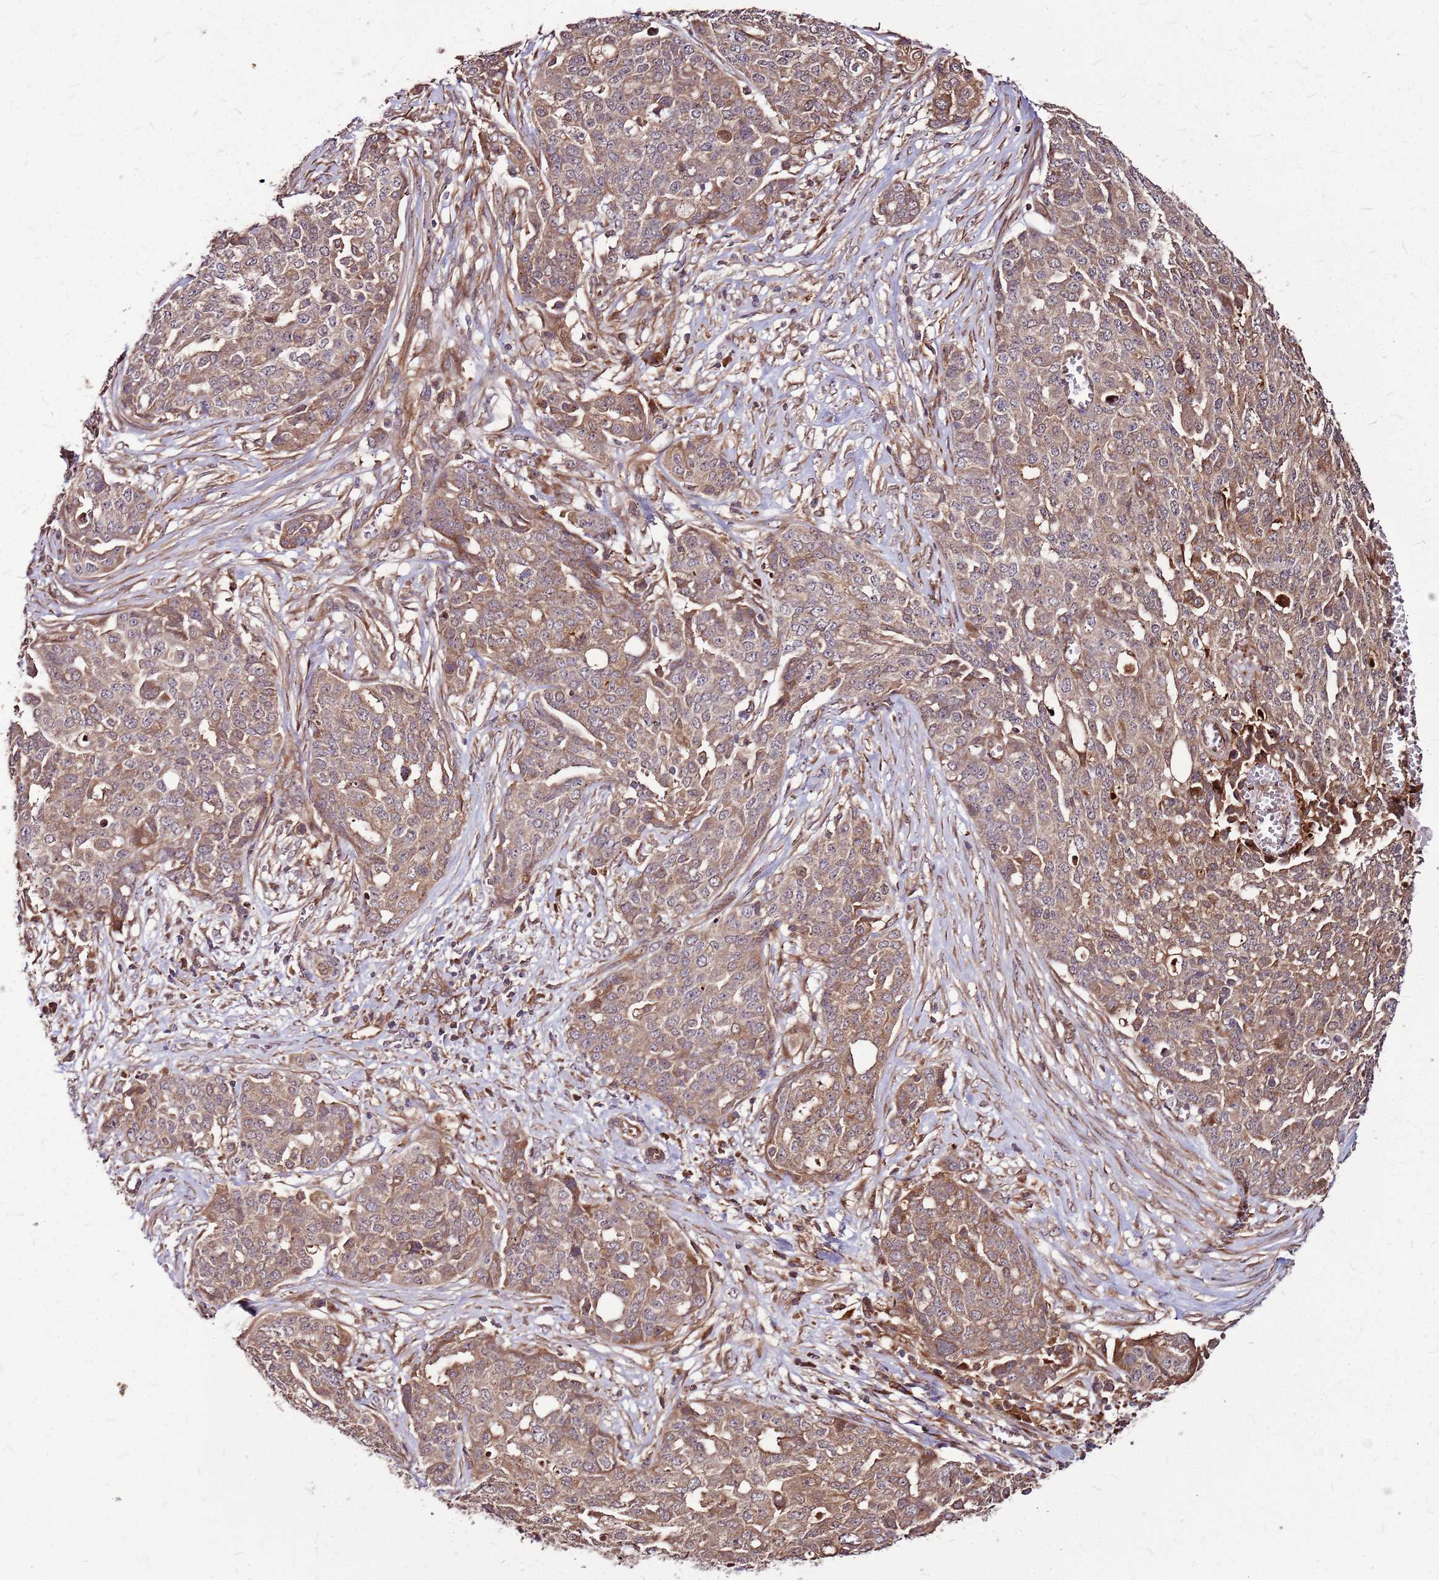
{"staining": {"intensity": "moderate", "quantity": ">75%", "location": "cytoplasmic/membranous"}, "tissue": "ovarian cancer", "cell_type": "Tumor cells", "image_type": "cancer", "snomed": [{"axis": "morphology", "description": "Cystadenocarcinoma, serous, NOS"}, {"axis": "topography", "description": "Soft tissue"}, {"axis": "topography", "description": "Ovary"}], "caption": "This image displays immunohistochemistry staining of human serous cystadenocarcinoma (ovarian), with medium moderate cytoplasmic/membranous staining in about >75% of tumor cells.", "gene": "LYPLAL1", "patient": {"sex": "female", "age": 57}}